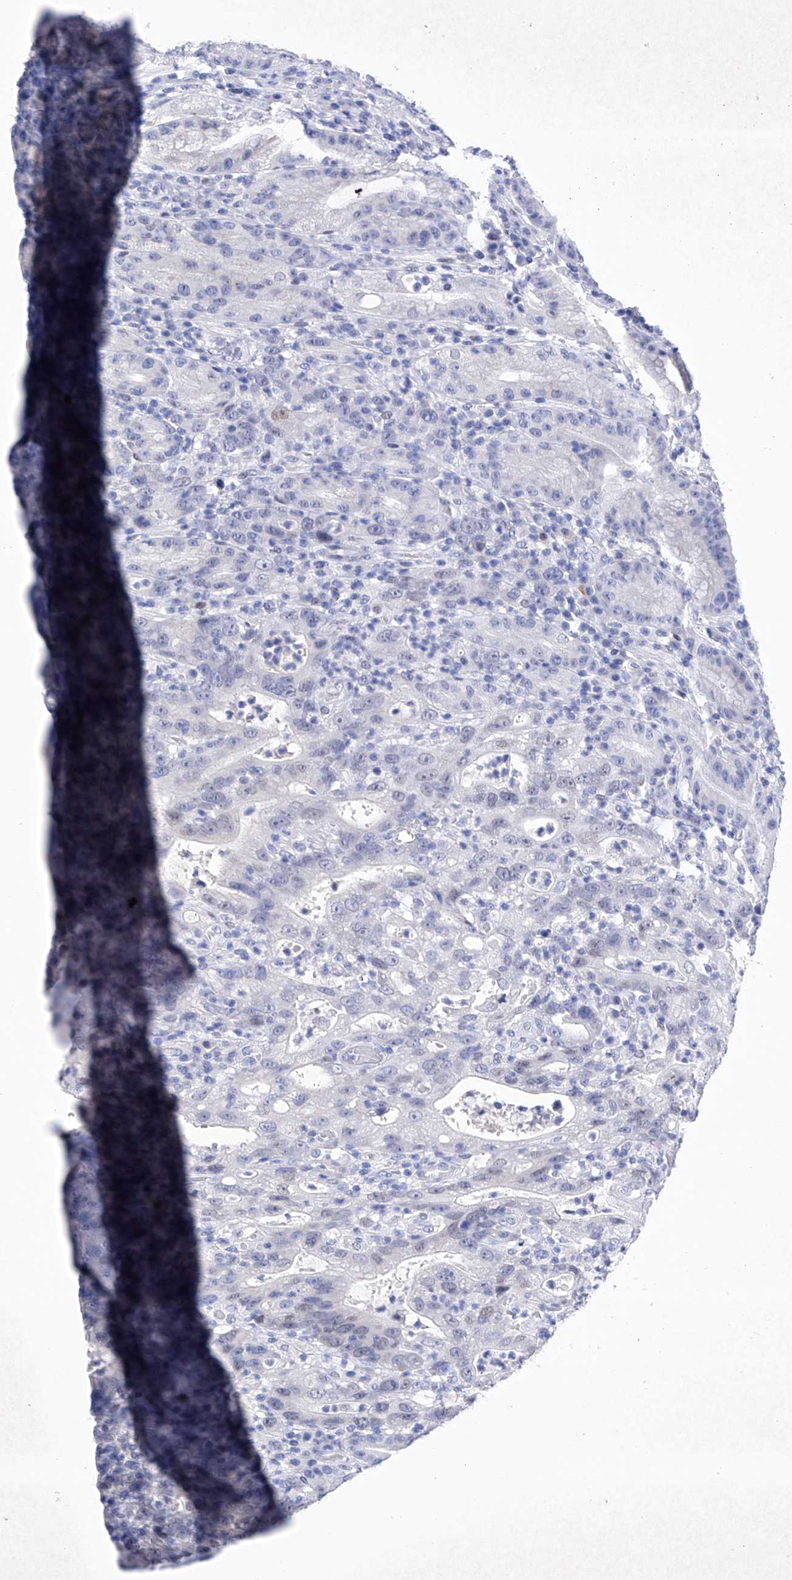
{"staining": {"intensity": "negative", "quantity": "none", "location": "none"}, "tissue": "stomach", "cell_type": "Glandular cells", "image_type": "normal", "snomed": [{"axis": "morphology", "description": "Normal tissue, NOS"}, {"axis": "topography", "description": "Stomach"}], "caption": "This is an immunohistochemistry (IHC) micrograph of unremarkable human stomach. There is no staining in glandular cells.", "gene": "BARX2", "patient": {"sex": "male", "age": 57}}